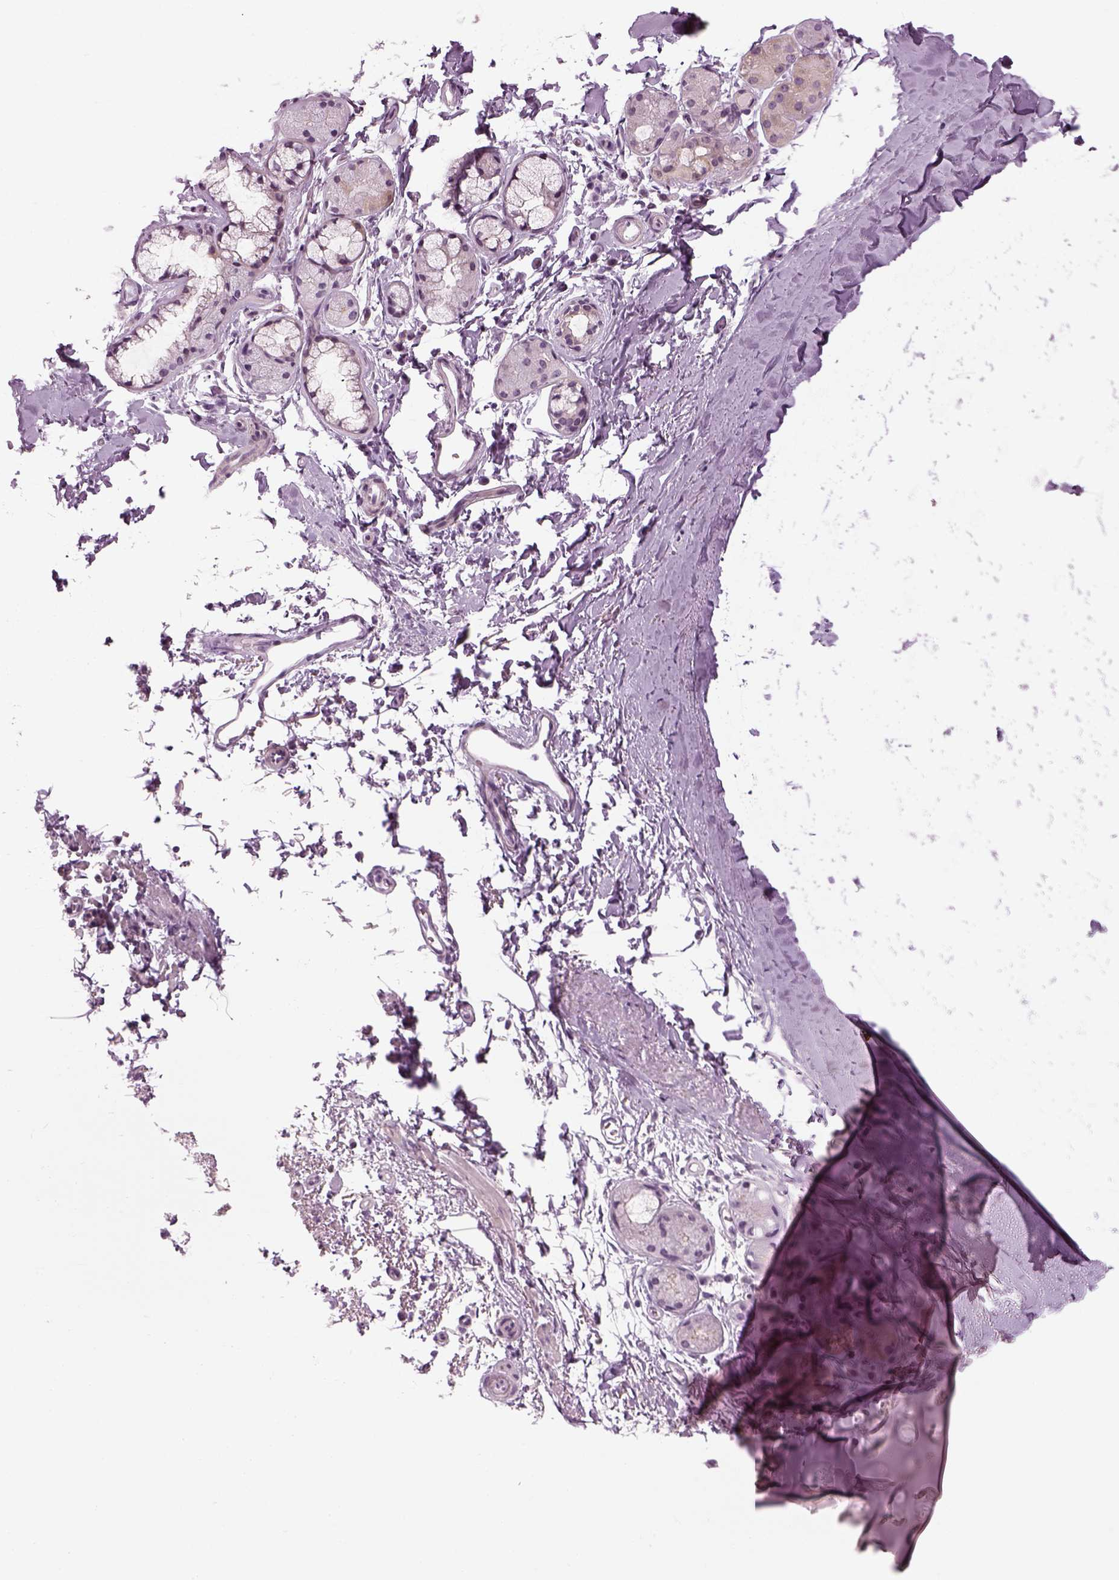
{"staining": {"intensity": "negative", "quantity": "none", "location": "none"}, "tissue": "soft tissue", "cell_type": "Chondrocytes", "image_type": "normal", "snomed": [{"axis": "morphology", "description": "Normal tissue, NOS"}, {"axis": "topography", "description": "Lymph node"}, {"axis": "topography", "description": "Bronchus"}], "caption": "The image exhibits no staining of chondrocytes in normal soft tissue.", "gene": "LRRIQ3", "patient": {"sex": "female", "age": 70}}